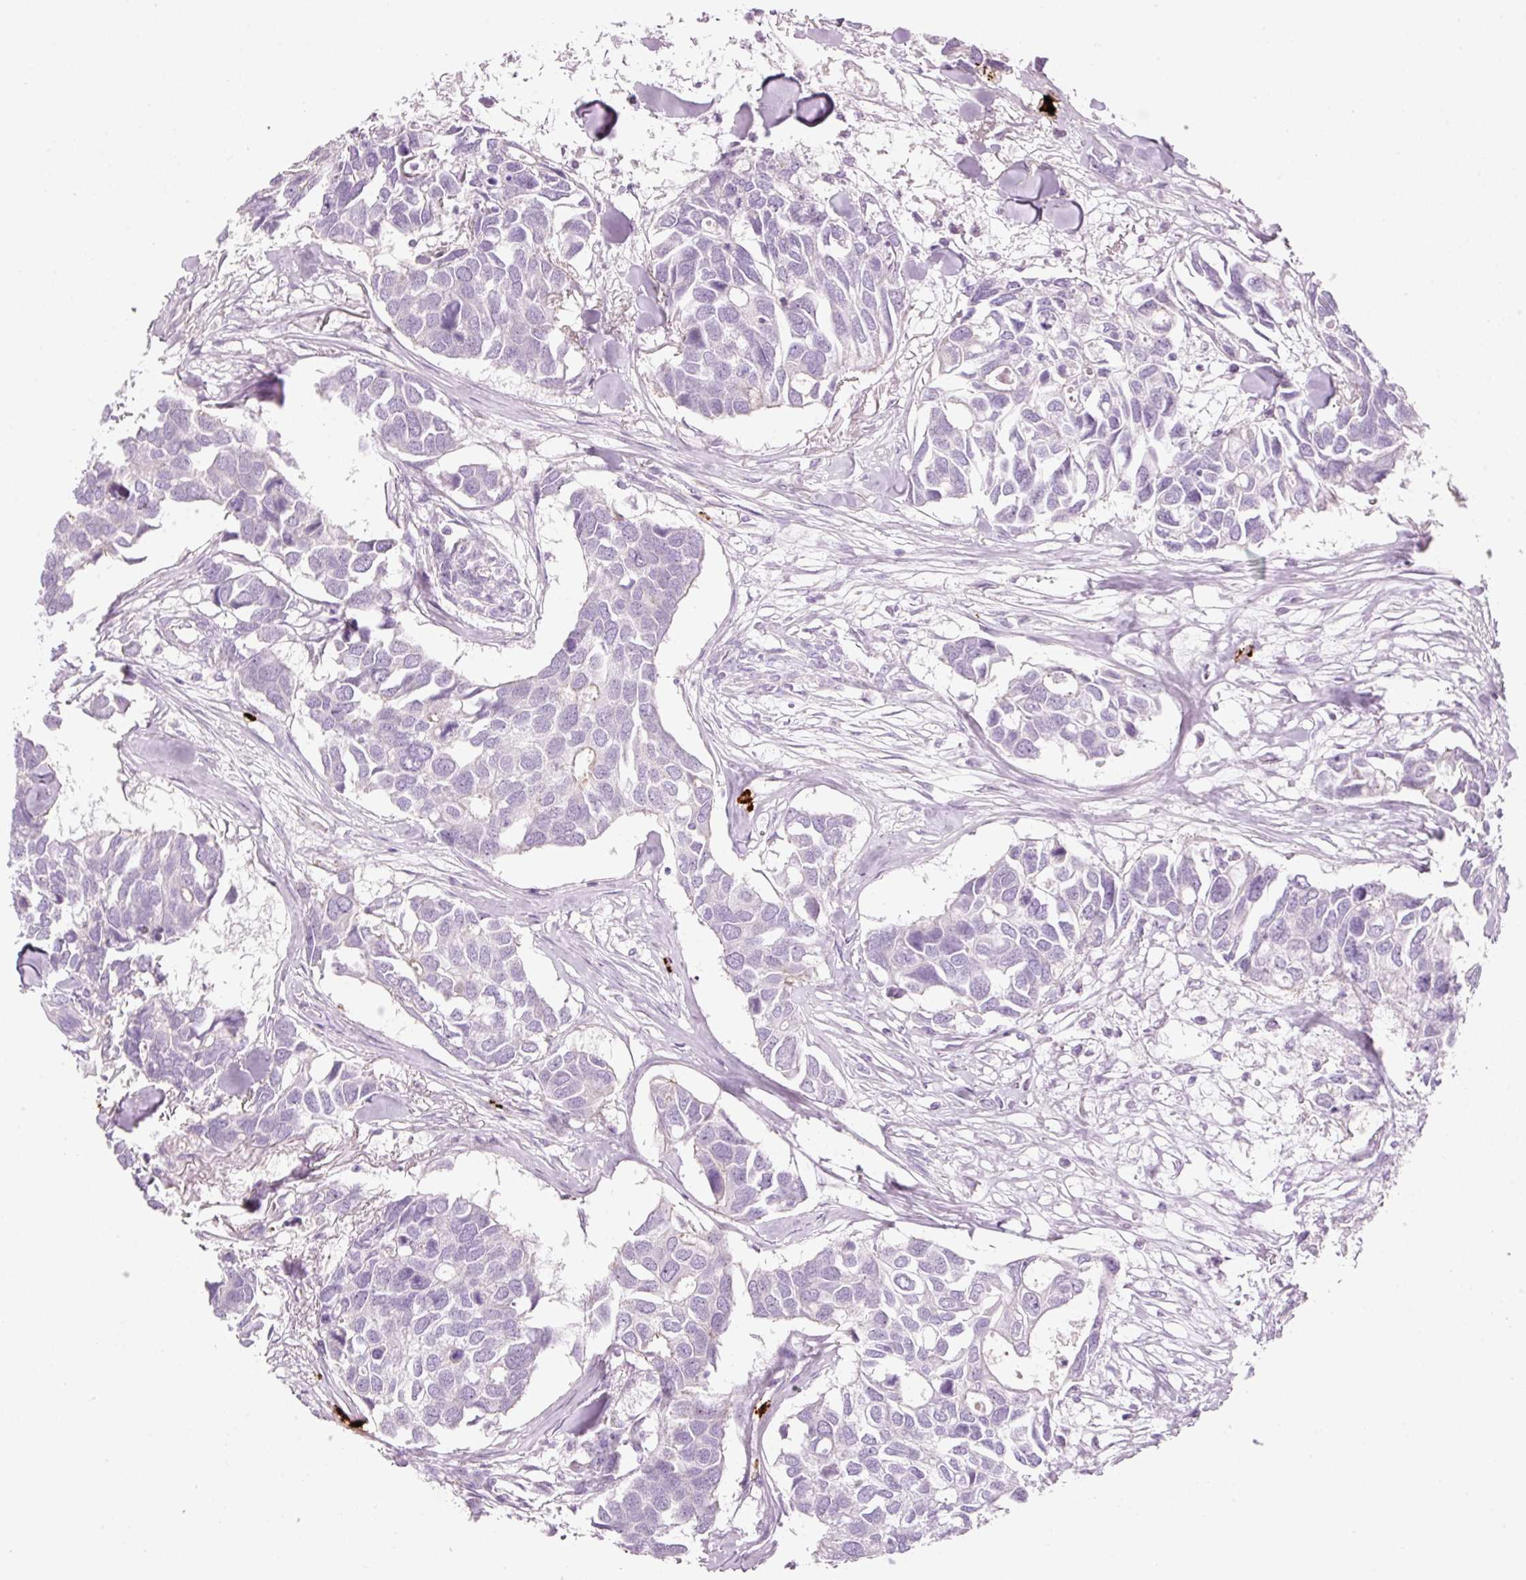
{"staining": {"intensity": "negative", "quantity": "none", "location": "none"}, "tissue": "breast cancer", "cell_type": "Tumor cells", "image_type": "cancer", "snomed": [{"axis": "morphology", "description": "Duct carcinoma"}, {"axis": "topography", "description": "Breast"}], "caption": "Immunohistochemical staining of human breast cancer demonstrates no significant expression in tumor cells. (DAB (3,3'-diaminobenzidine) immunohistochemistry, high magnification).", "gene": "CMA1", "patient": {"sex": "female", "age": 83}}